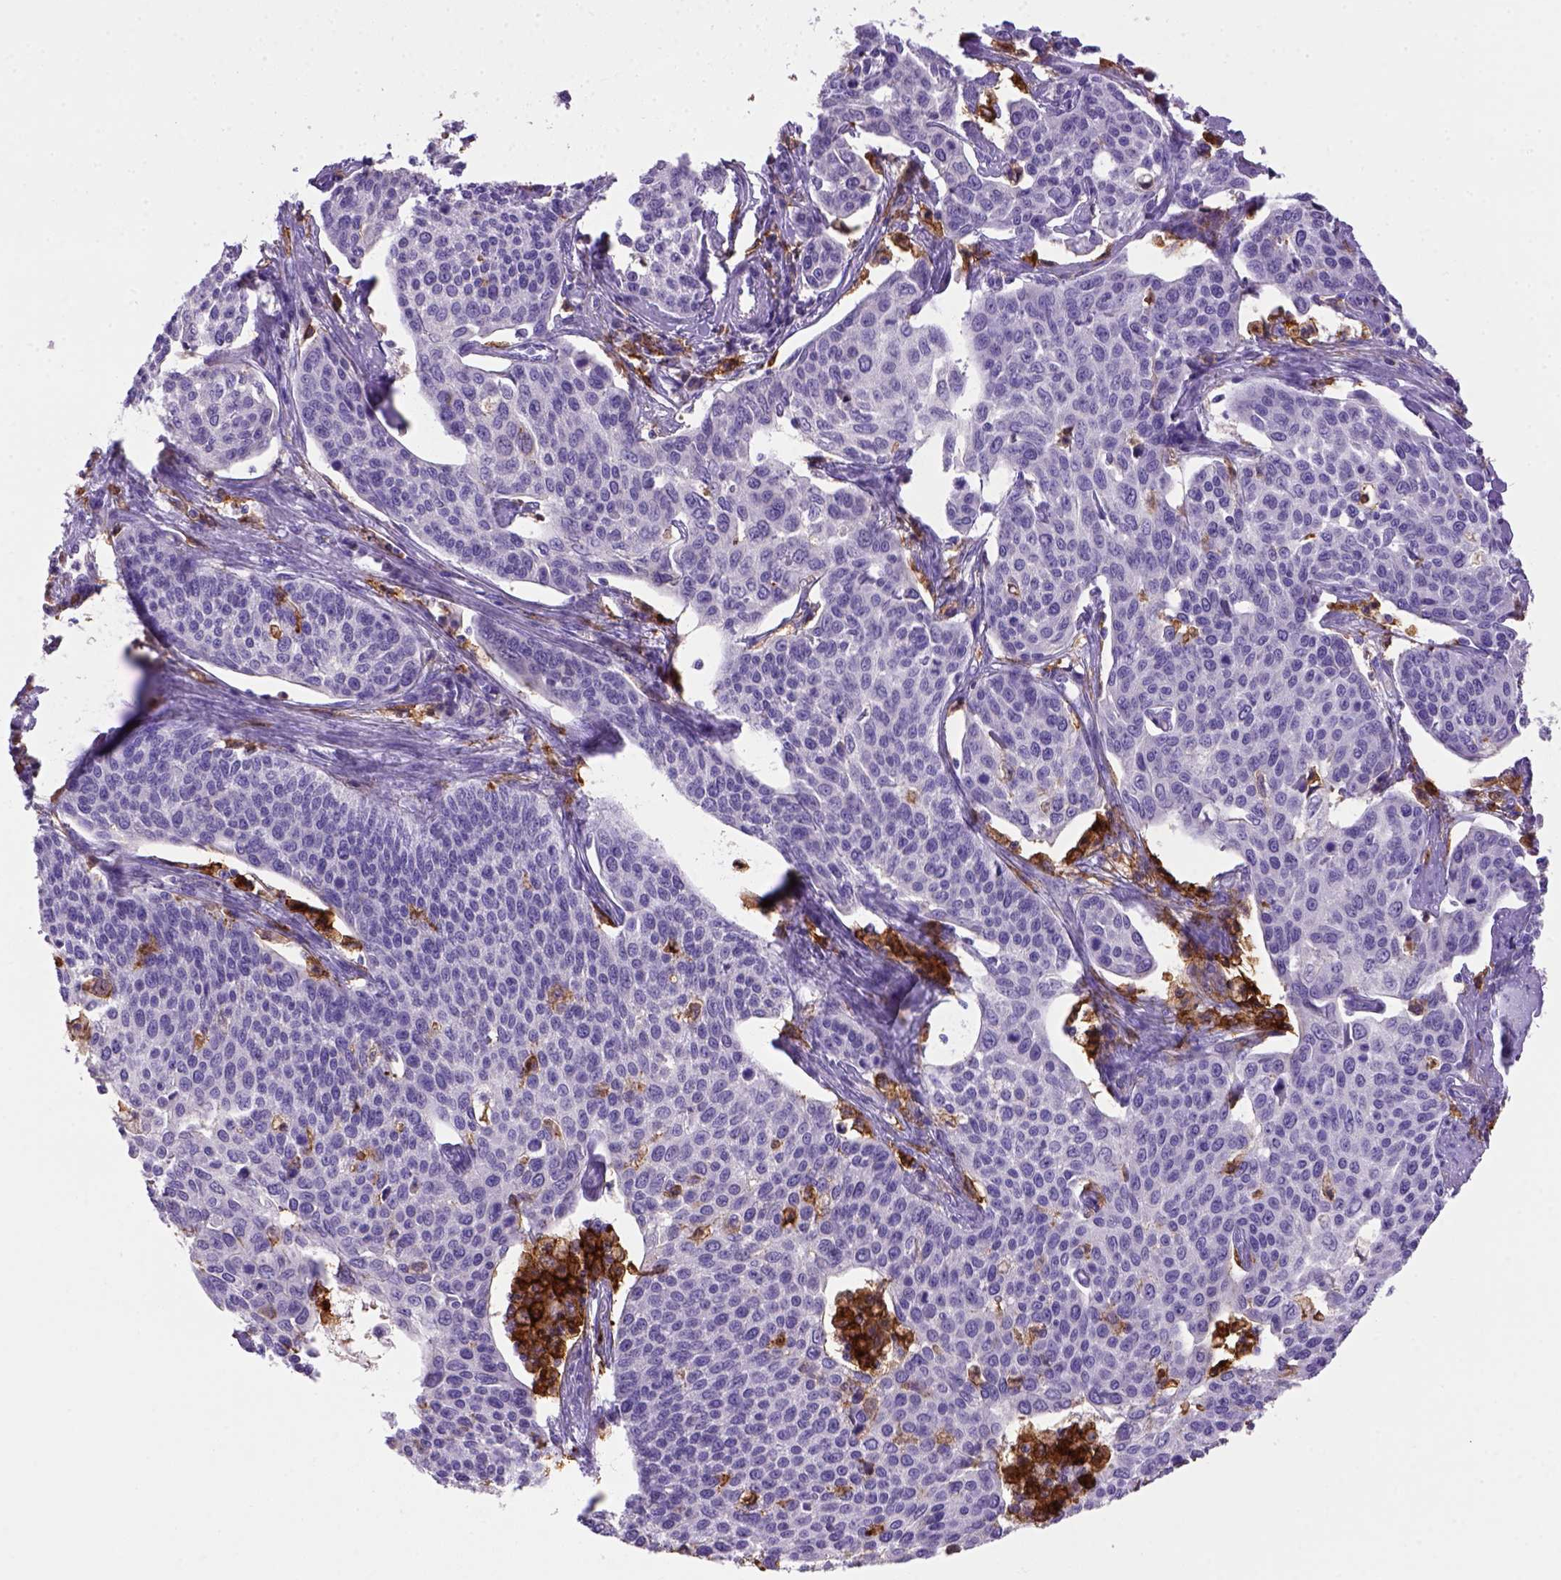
{"staining": {"intensity": "negative", "quantity": "none", "location": "none"}, "tissue": "cervical cancer", "cell_type": "Tumor cells", "image_type": "cancer", "snomed": [{"axis": "morphology", "description": "Squamous cell carcinoma, NOS"}, {"axis": "topography", "description": "Cervix"}], "caption": "Cervical cancer (squamous cell carcinoma) stained for a protein using immunohistochemistry (IHC) demonstrates no expression tumor cells.", "gene": "CD14", "patient": {"sex": "female", "age": 34}}